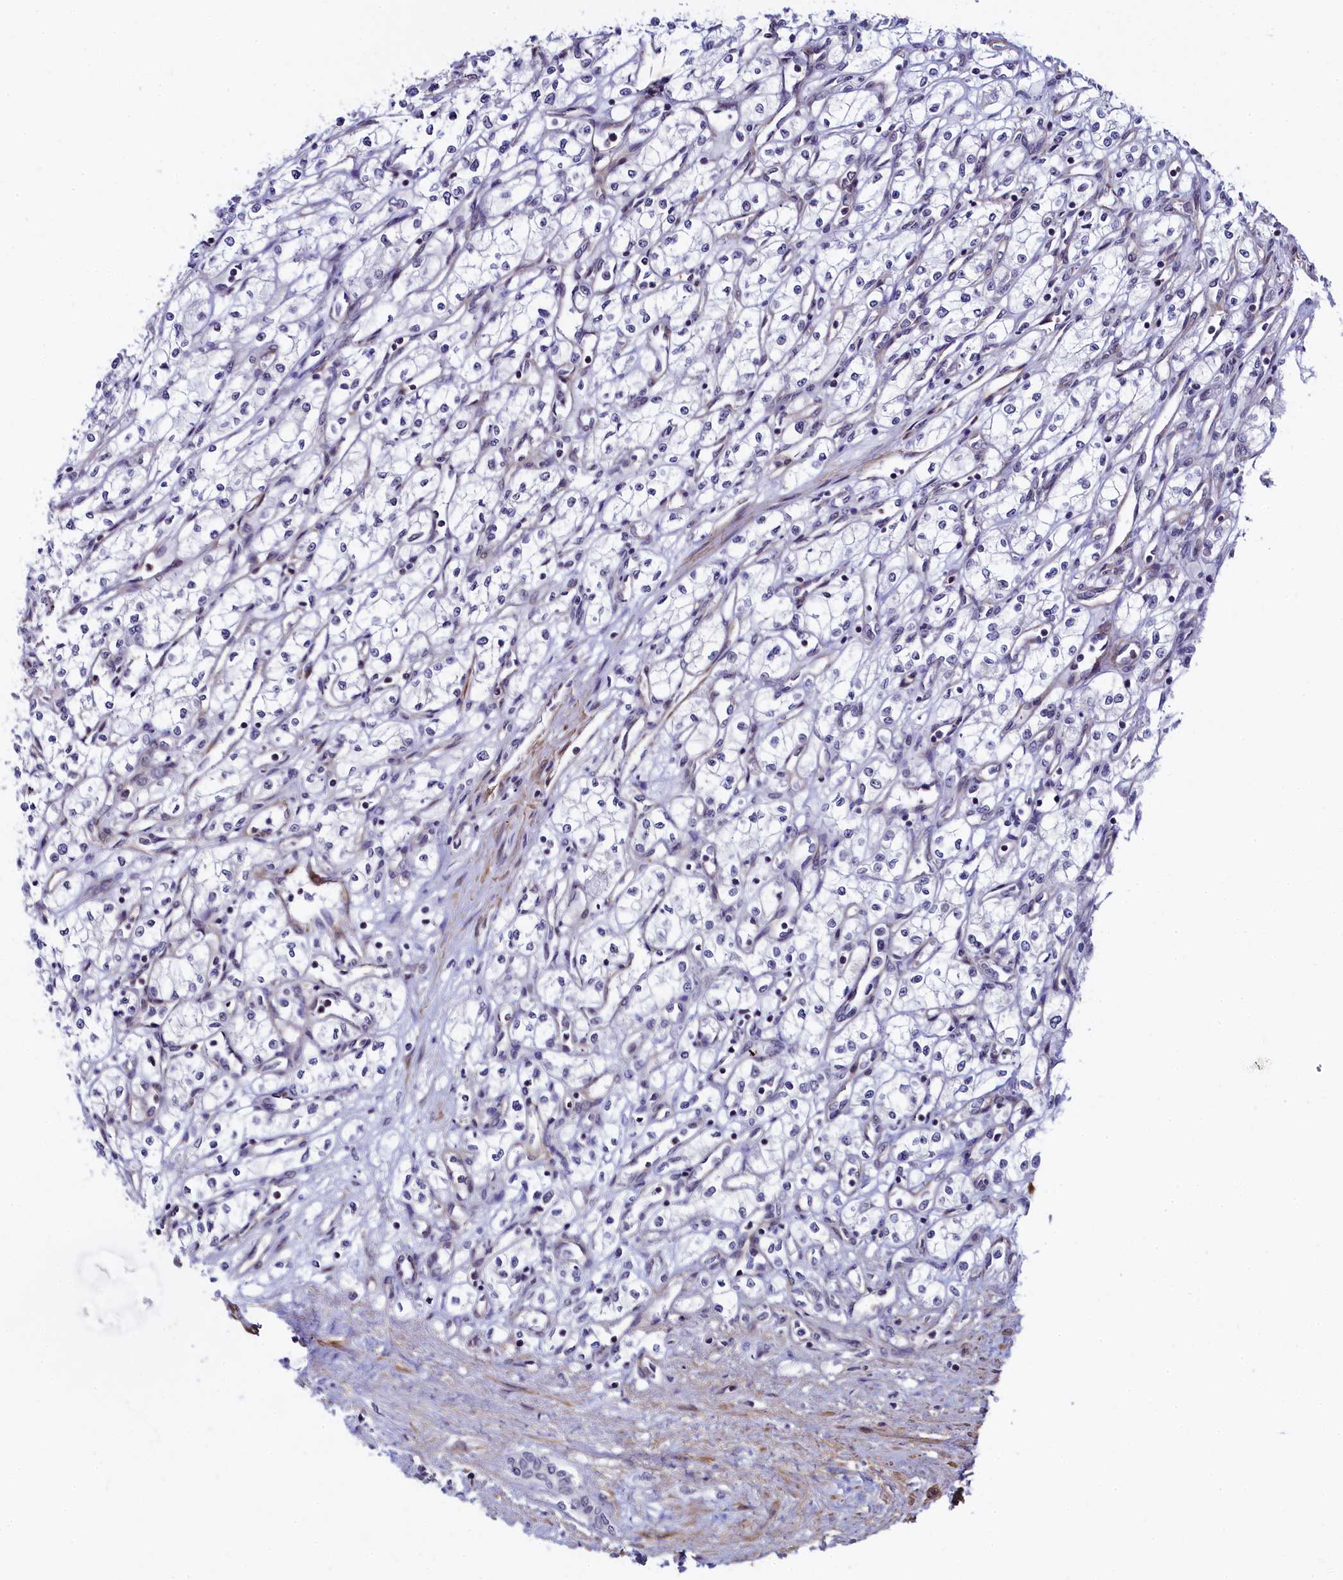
{"staining": {"intensity": "negative", "quantity": "none", "location": "none"}, "tissue": "renal cancer", "cell_type": "Tumor cells", "image_type": "cancer", "snomed": [{"axis": "morphology", "description": "Adenocarcinoma, NOS"}, {"axis": "topography", "description": "Kidney"}], "caption": "Tumor cells show no significant protein staining in renal cancer (adenocarcinoma).", "gene": "INTS14", "patient": {"sex": "male", "age": 59}}